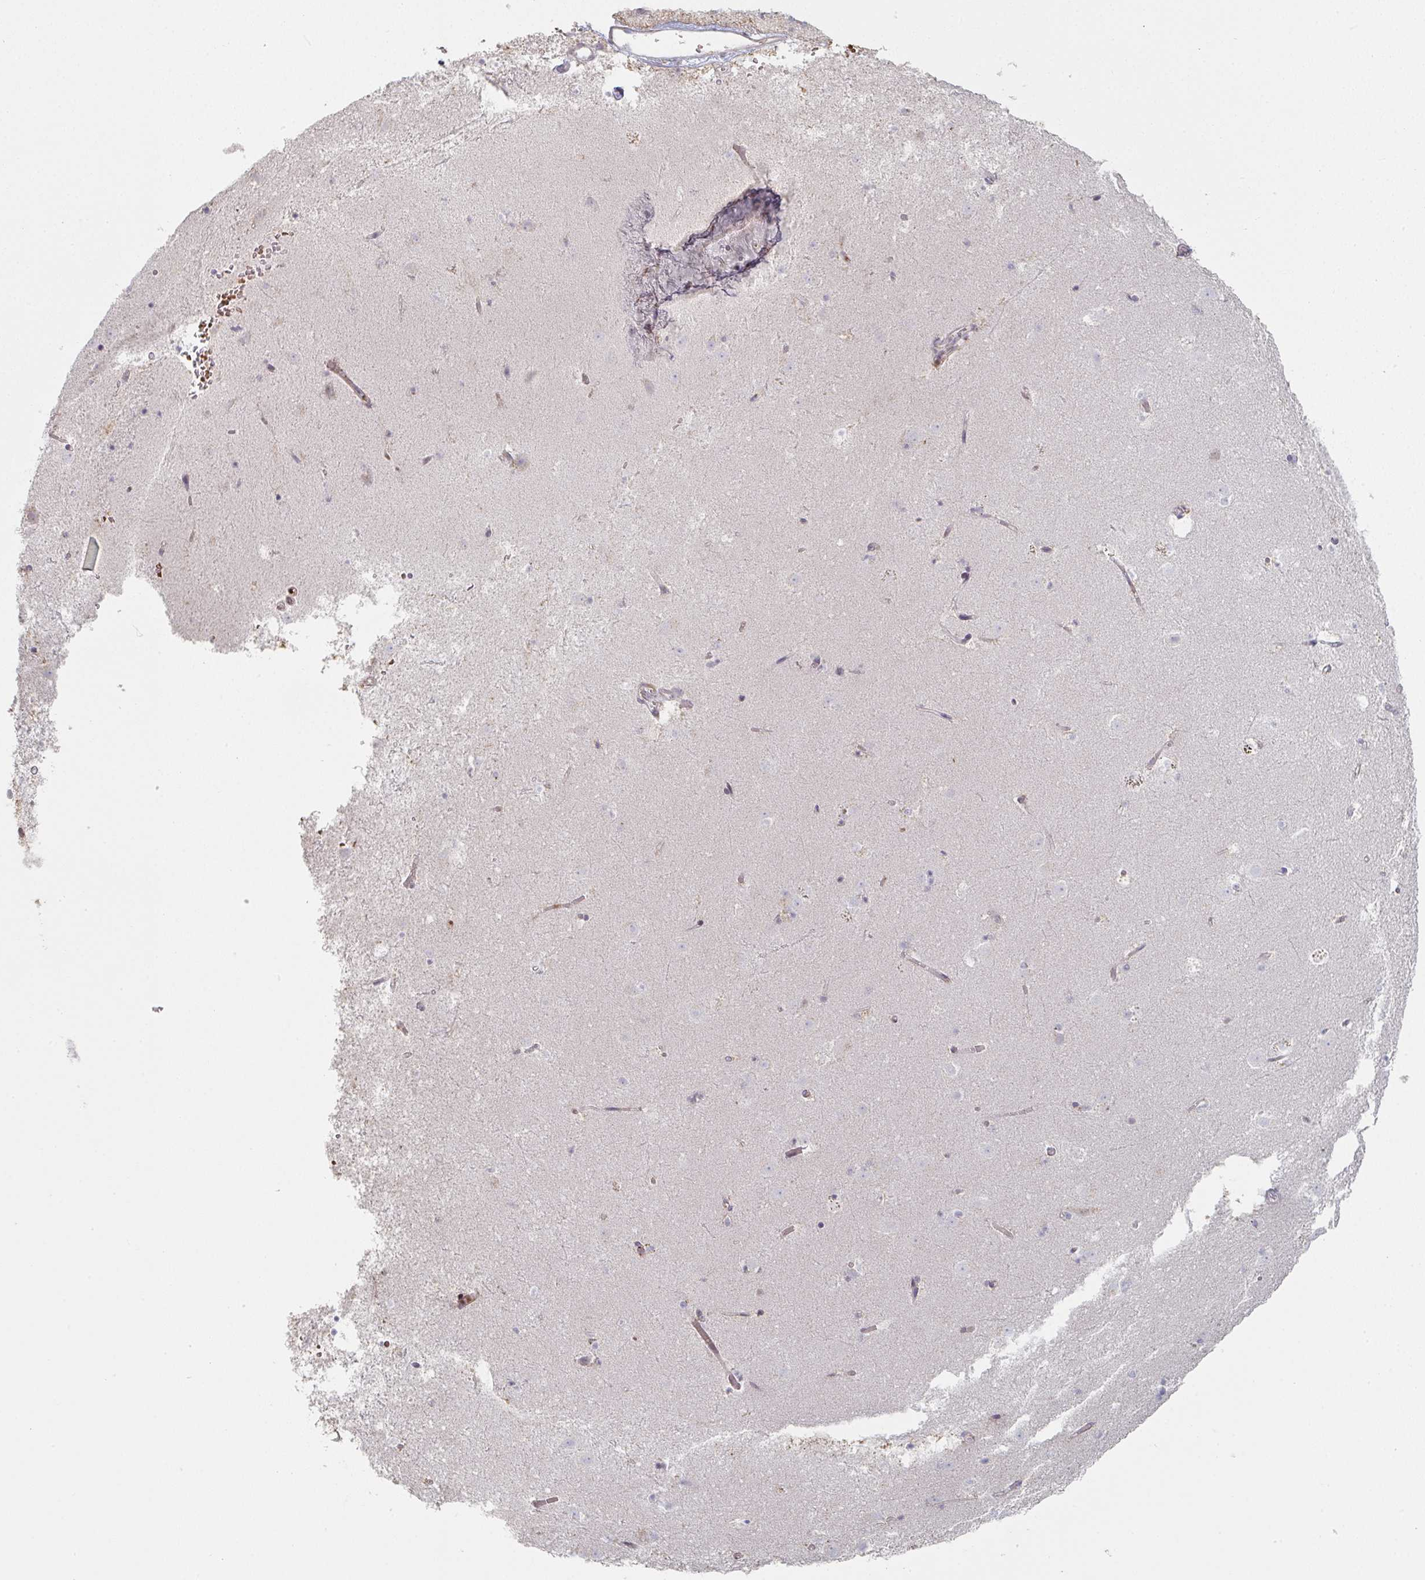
{"staining": {"intensity": "negative", "quantity": "none", "location": "none"}, "tissue": "caudate", "cell_type": "Glial cells", "image_type": "normal", "snomed": [{"axis": "morphology", "description": "Normal tissue, NOS"}, {"axis": "topography", "description": "Lateral ventricle wall"}], "caption": "The micrograph demonstrates no significant positivity in glial cells of caudate. Nuclei are stained in blue.", "gene": "ZNF526", "patient": {"sex": "male", "age": 37}}